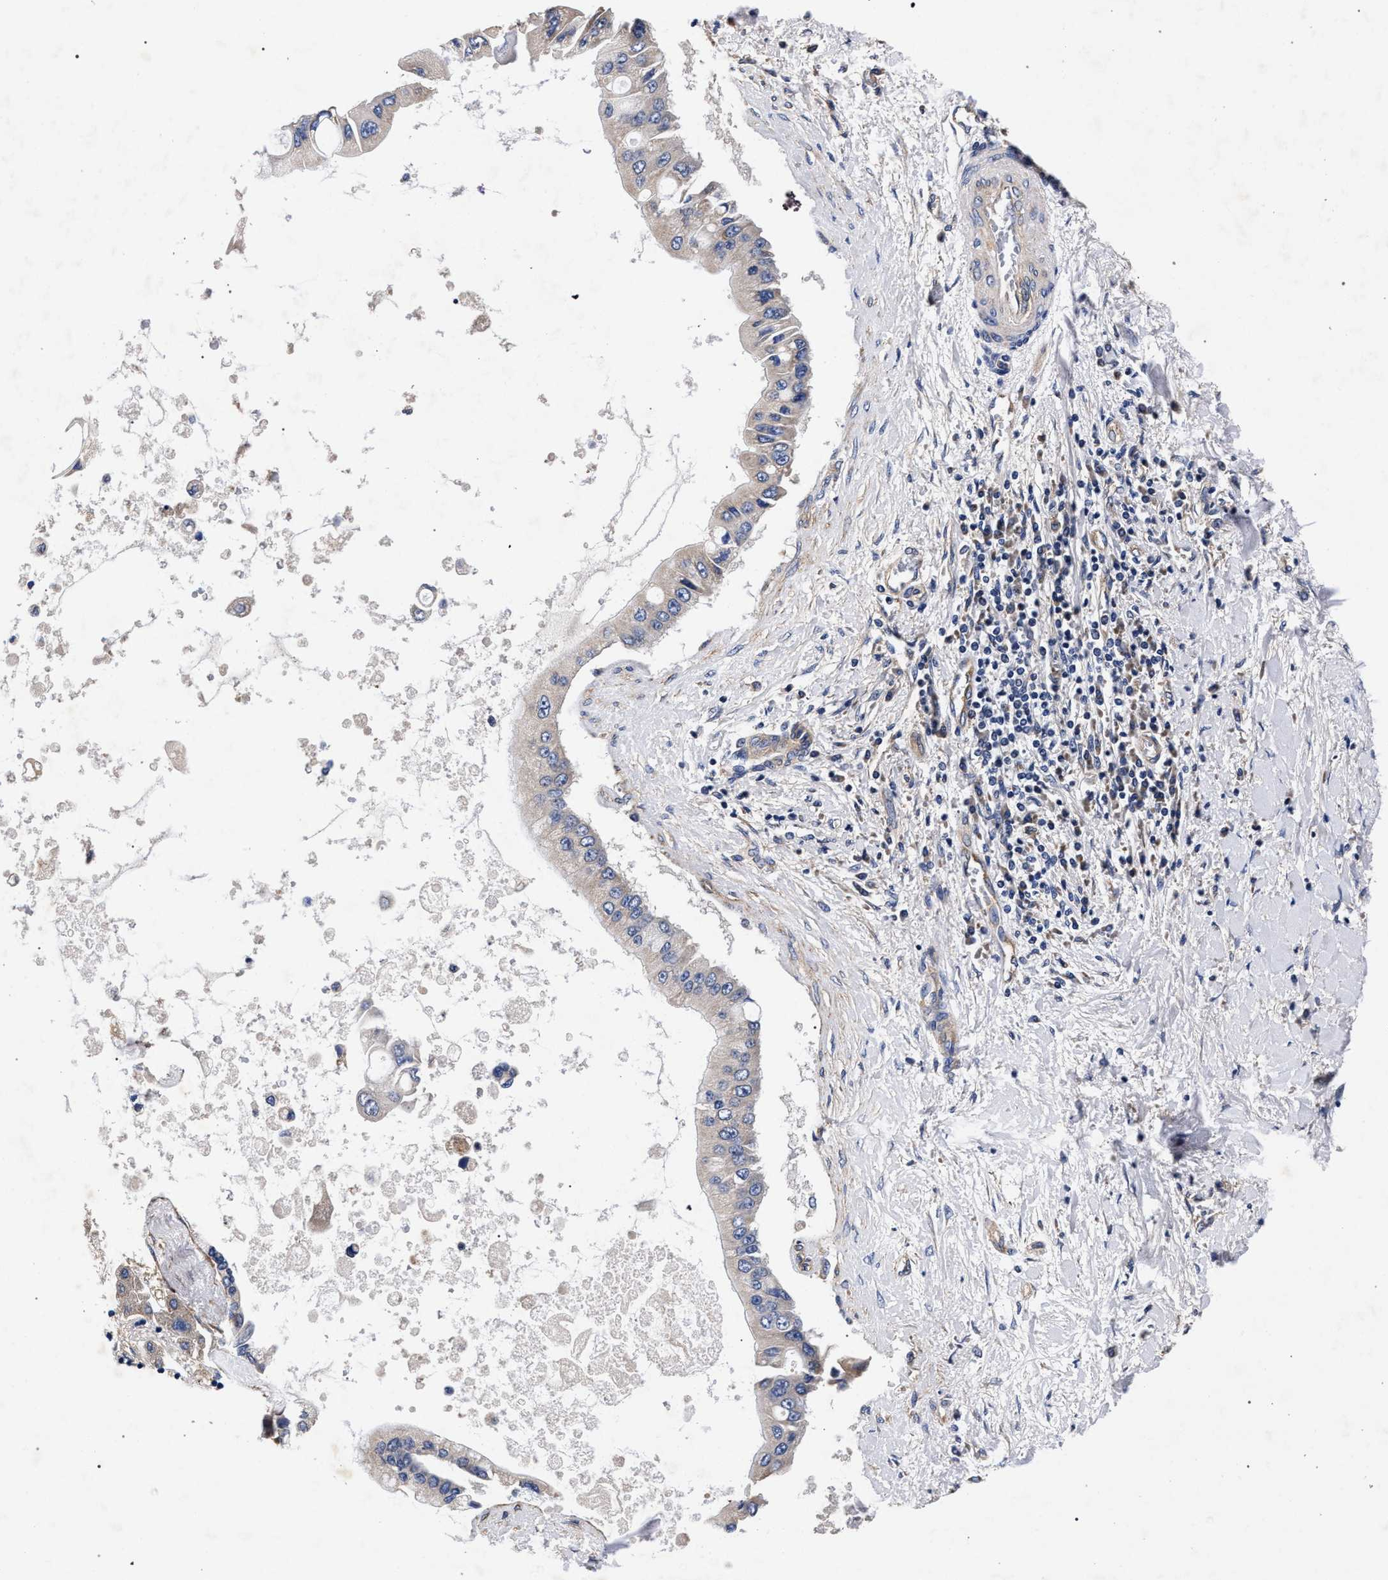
{"staining": {"intensity": "weak", "quantity": "<25%", "location": "cytoplasmic/membranous"}, "tissue": "liver cancer", "cell_type": "Tumor cells", "image_type": "cancer", "snomed": [{"axis": "morphology", "description": "Cholangiocarcinoma"}, {"axis": "topography", "description": "Liver"}], "caption": "Tumor cells show no significant protein staining in liver cancer.", "gene": "CFAP95", "patient": {"sex": "male", "age": 50}}